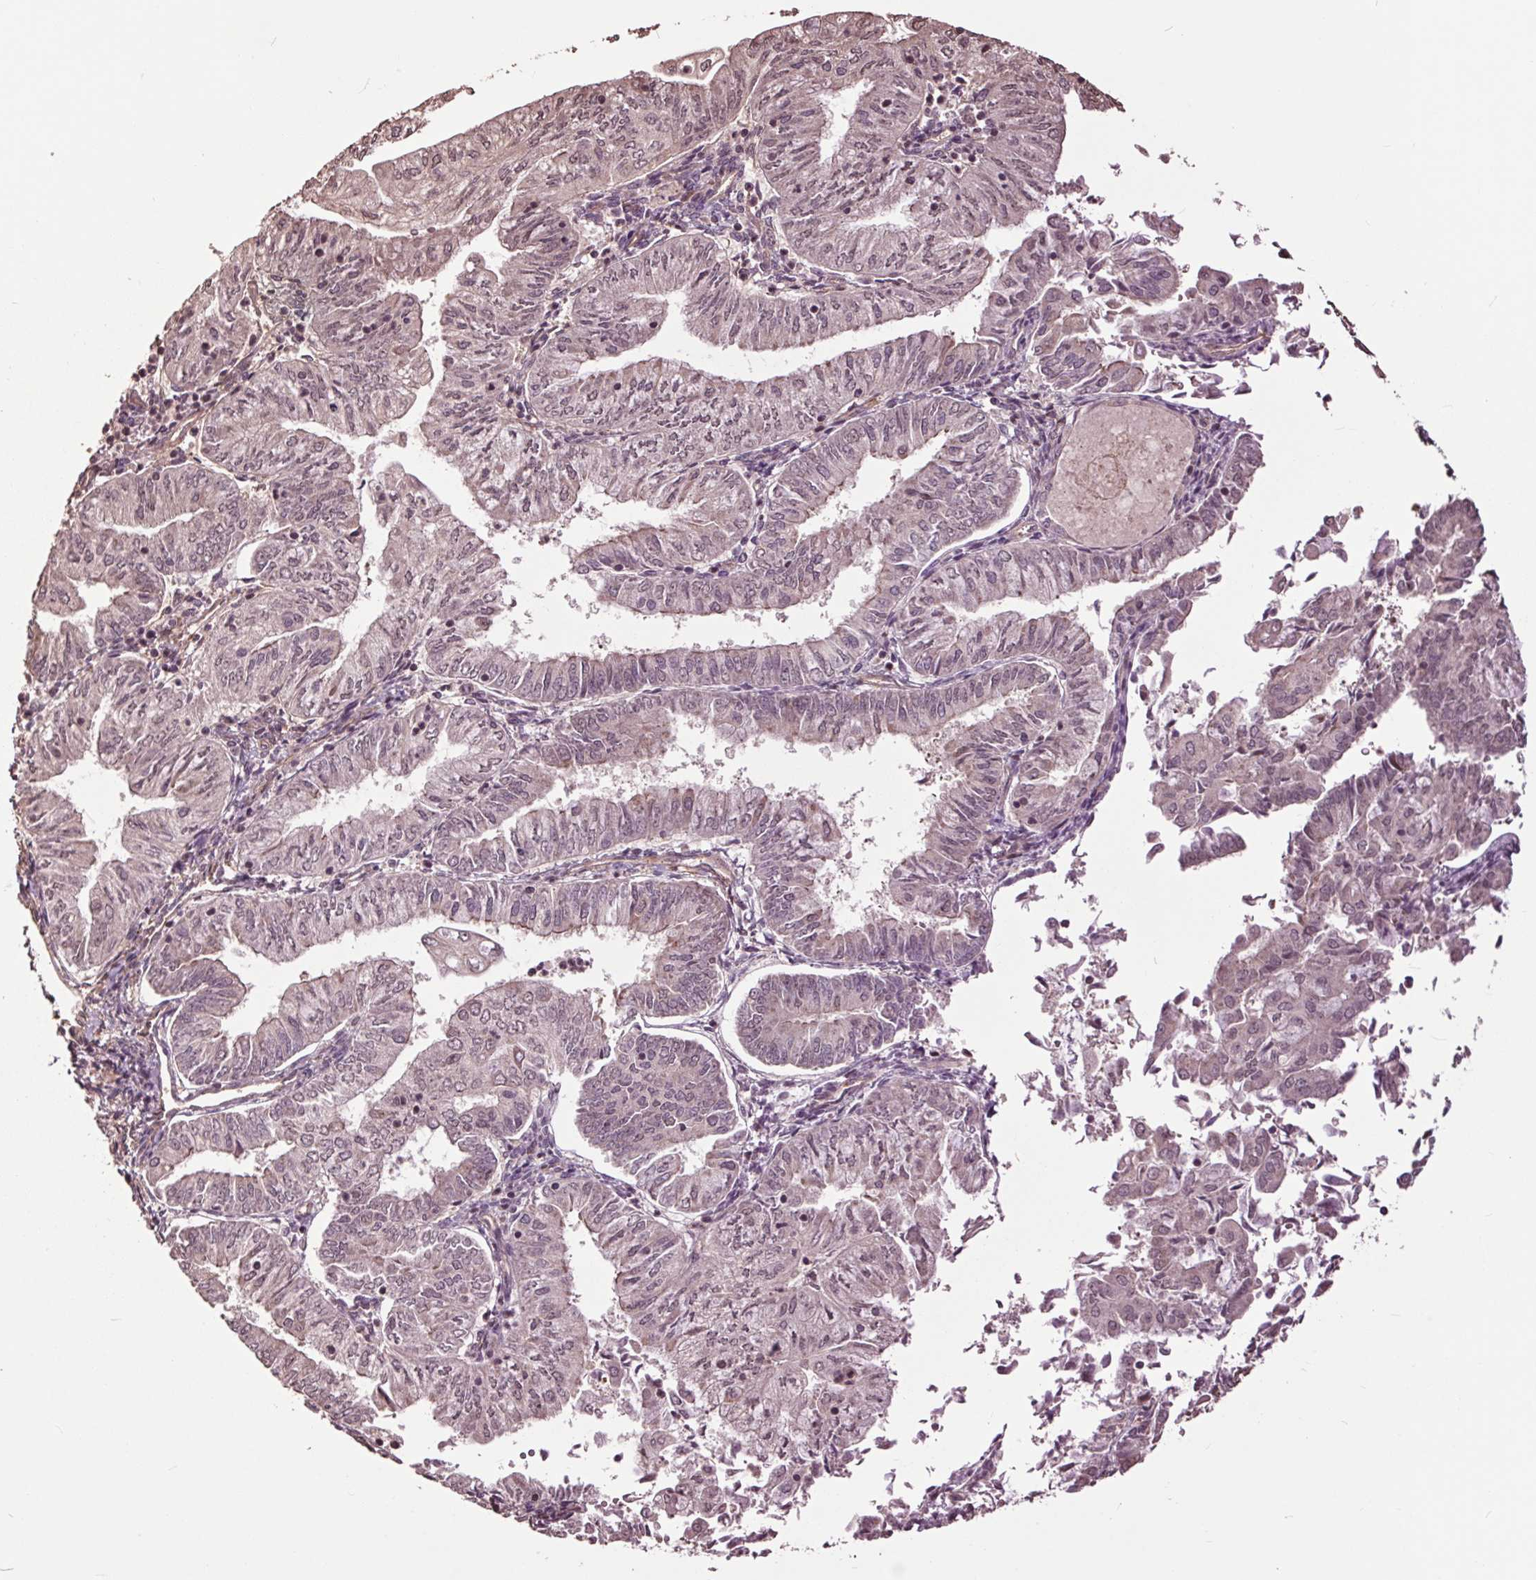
{"staining": {"intensity": "weak", "quantity": "25%-75%", "location": "nuclear"}, "tissue": "endometrial cancer", "cell_type": "Tumor cells", "image_type": "cancer", "snomed": [{"axis": "morphology", "description": "Adenocarcinoma, NOS"}, {"axis": "topography", "description": "Endometrium"}], "caption": "This photomicrograph shows immunohistochemistry staining of human adenocarcinoma (endometrial), with low weak nuclear staining in approximately 25%-75% of tumor cells.", "gene": "CEP95", "patient": {"sex": "female", "age": 55}}